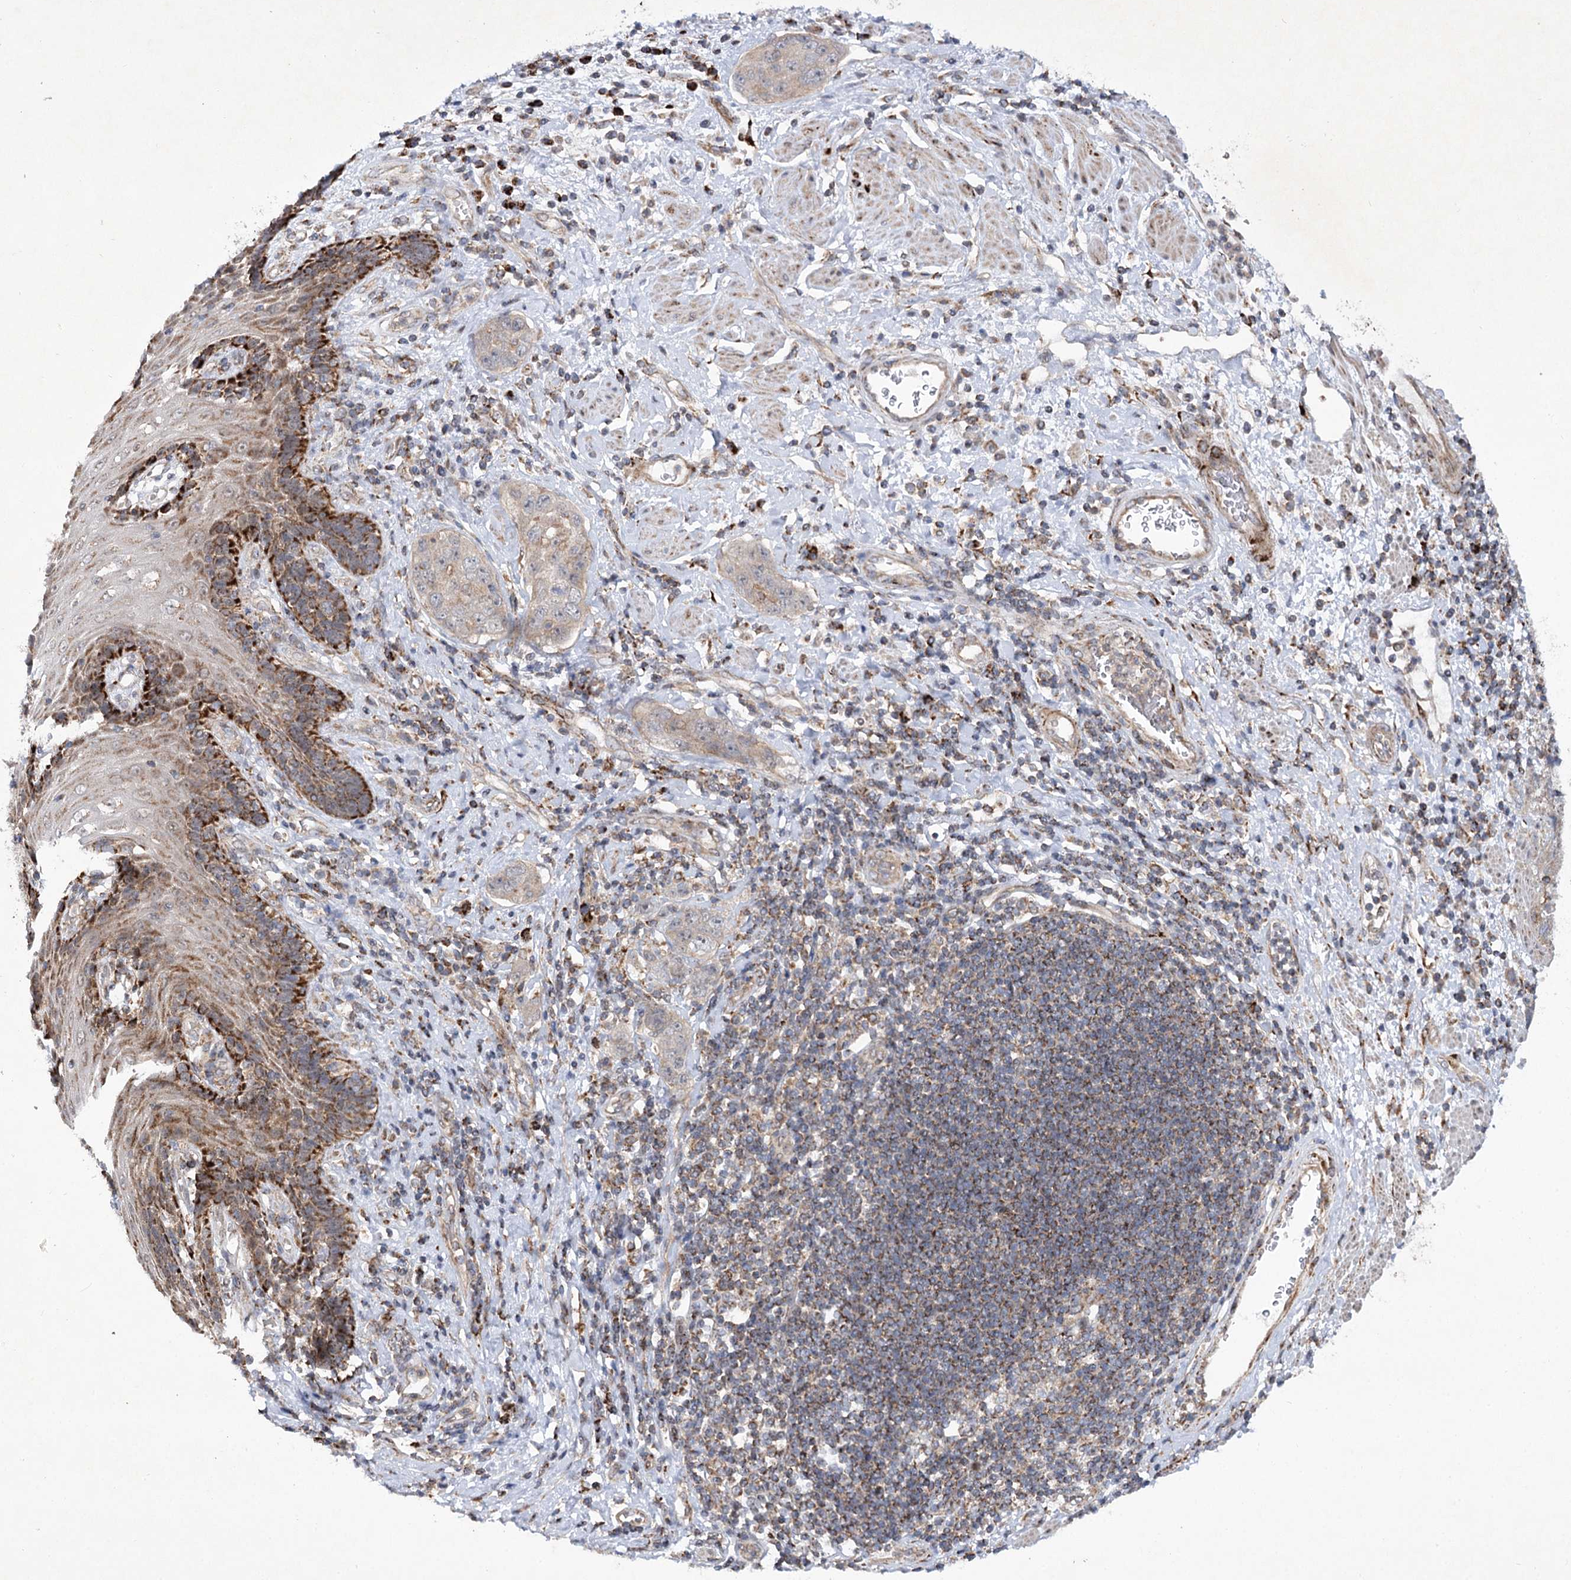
{"staining": {"intensity": "negative", "quantity": "none", "location": "none"}, "tissue": "stomach cancer", "cell_type": "Tumor cells", "image_type": "cancer", "snomed": [{"axis": "morphology", "description": "Adenocarcinoma, NOS"}, {"axis": "topography", "description": "Stomach"}], "caption": "Stomach cancer (adenocarcinoma) was stained to show a protein in brown. There is no significant expression in tumor cells.", "gene": "SCRN3", "patient": {"sex": "male", "age": 48}}